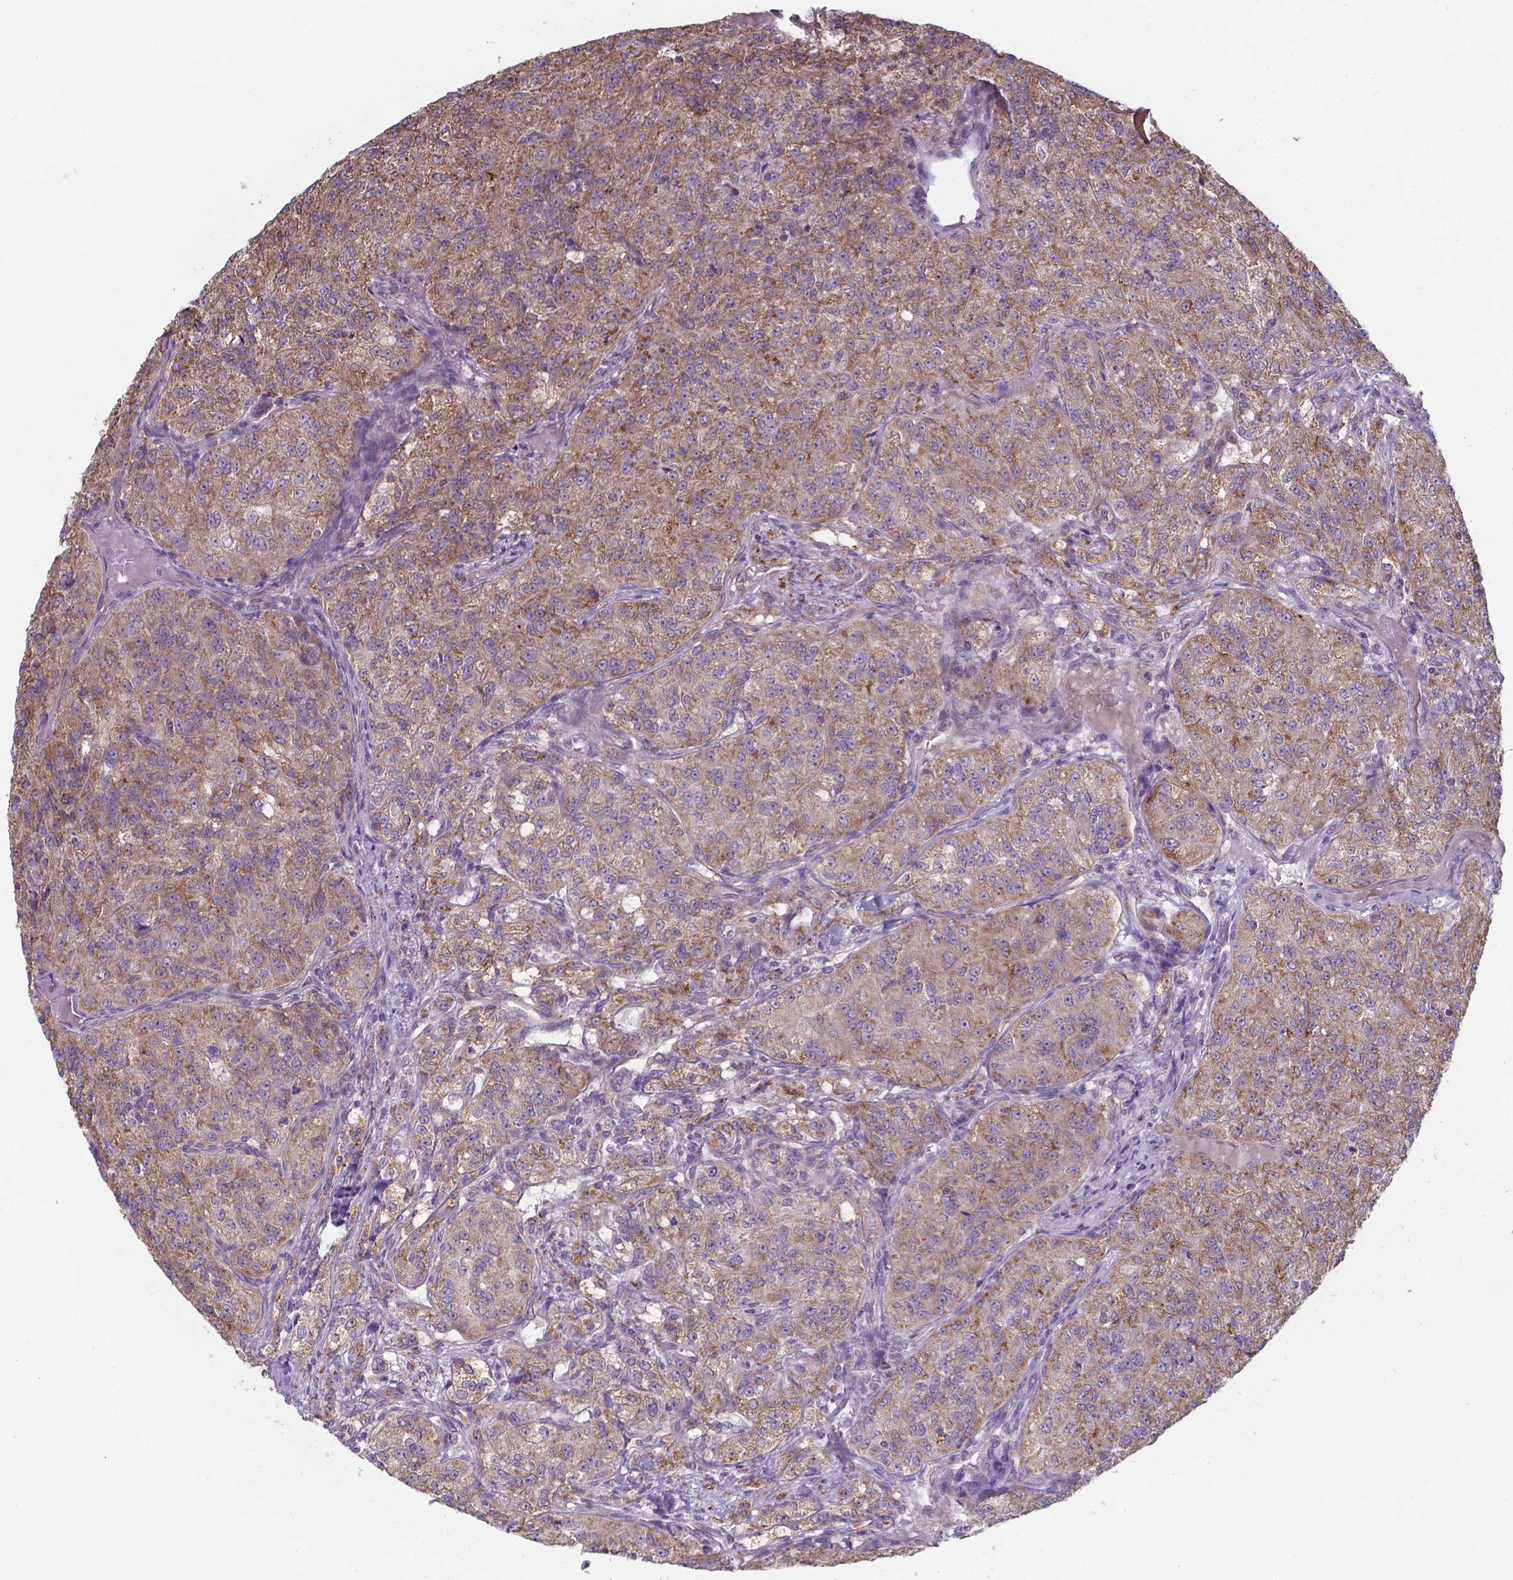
{"staining": {"intensity": "moderate", "quantity": ">75%", "location": "cytoplasmic/membranous"}, "tissue": "renal cancer", "cell_type": "Tumor cells", "image_type": "cancer", "snomed": [{"axis": "morphology", "description": "Adenocarcinoma, NOS"}, {"axis": "topography", "description": "Kidney"}], "caption": "Approximately >75% of tumor cells in human renal adenocarcinoma demonstrate moderate cytoplasmic/membranous protein positivity as visualized by brown immunohistochemical staining.", "gene": "FAM114A1", "patient": {"sex": "female", "age": 63}}